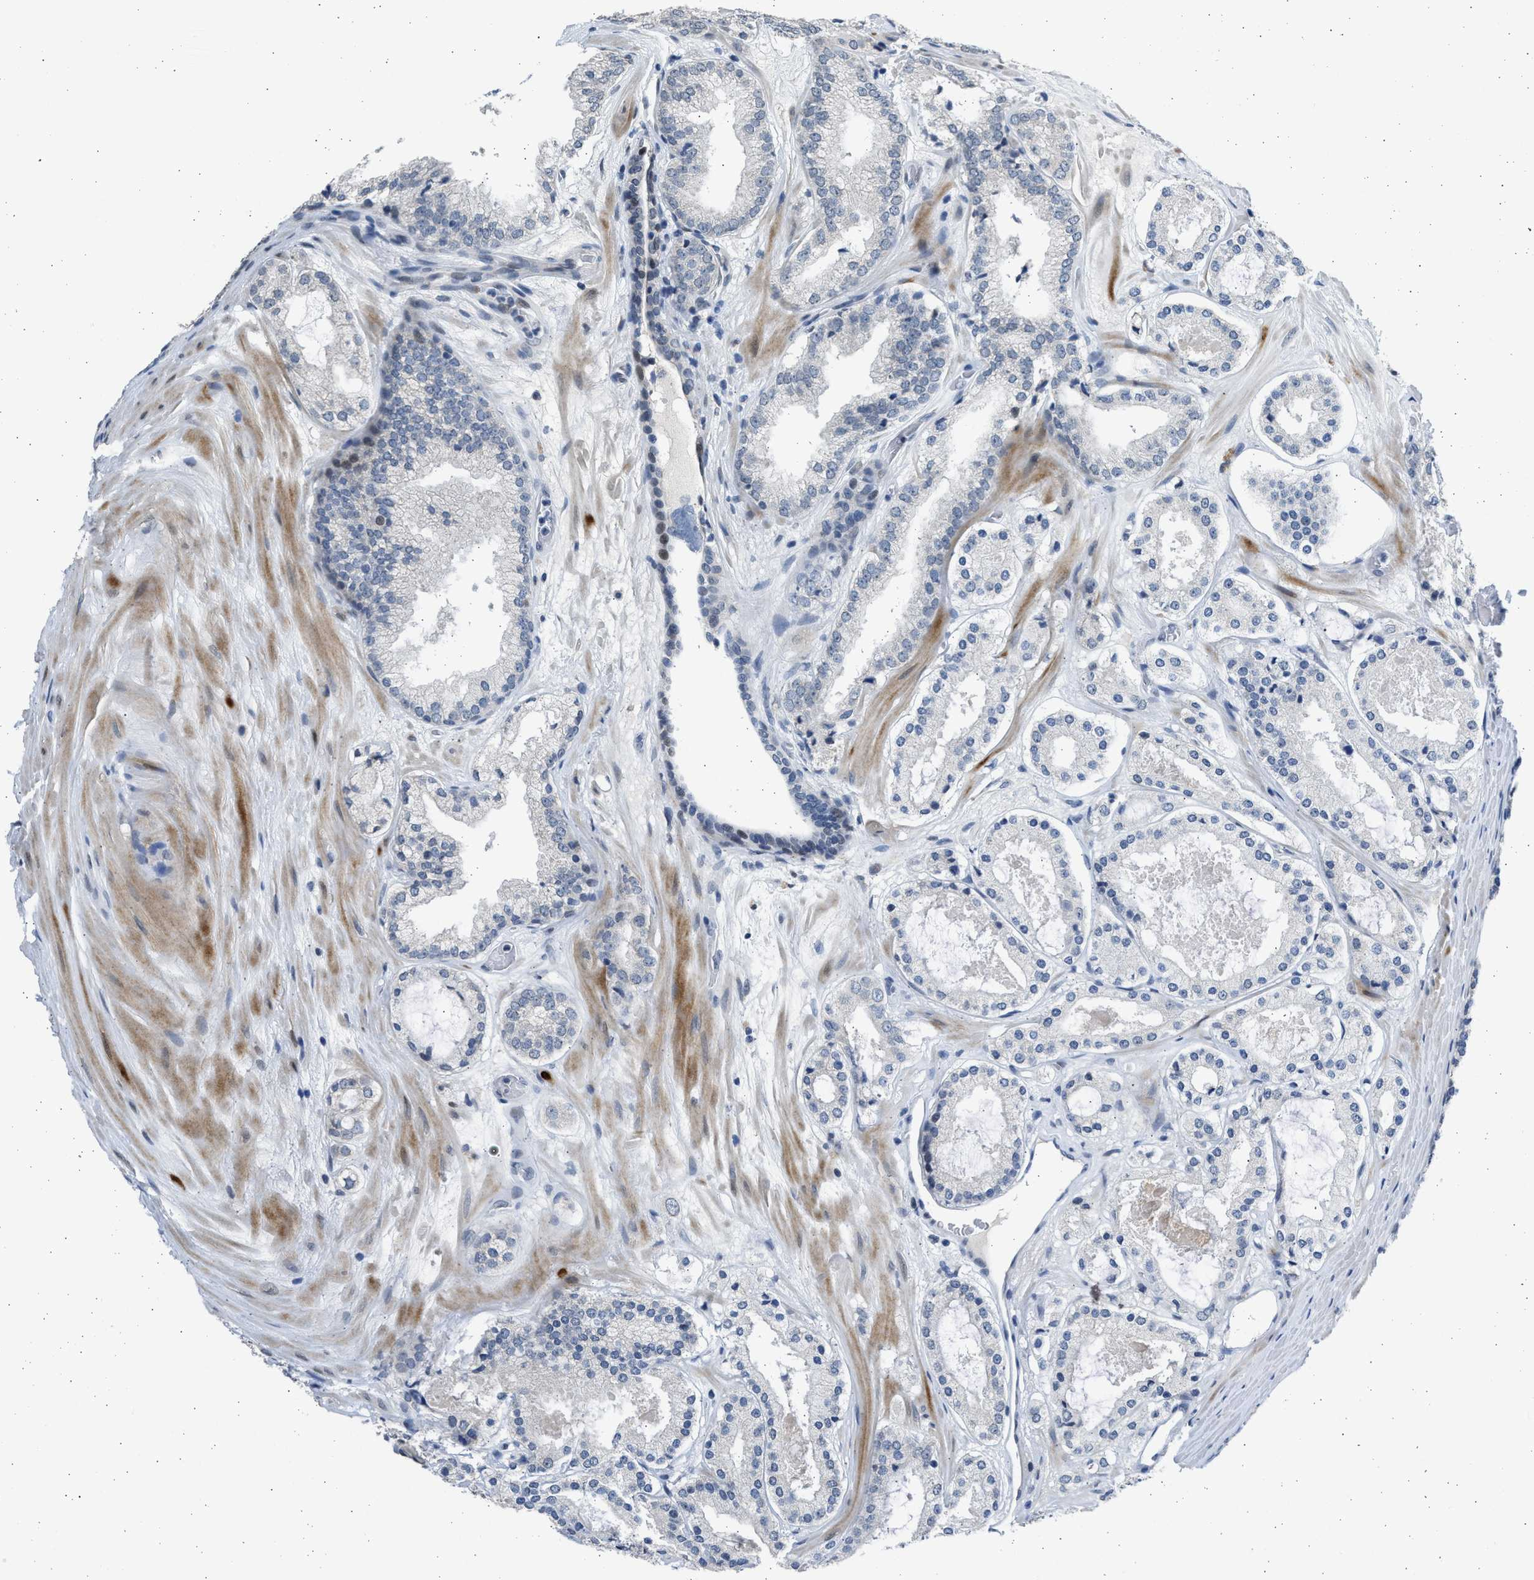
{"staining": {"intensity": "negative", "quantity": "none", "location": "none"}, "tissue": "prostate cancer", "cell_type": "Tumor cells", "image_type": "cancer", "snomed": [{"axis": "morphology", "description": "Adenocarcinoma, High grade"}, {"axis": "topography", "description": "Prostate"}], "caption": "Immunohistochemistry (IHC) micrograph of neoplastic tissue: human prostate cancer stained with DAB (3,3'-diaminobenzidine) shows no significant protein staining in tumor cells.", "gene": "HMGN3", "patient": {"sex": "male", "age": 65}}